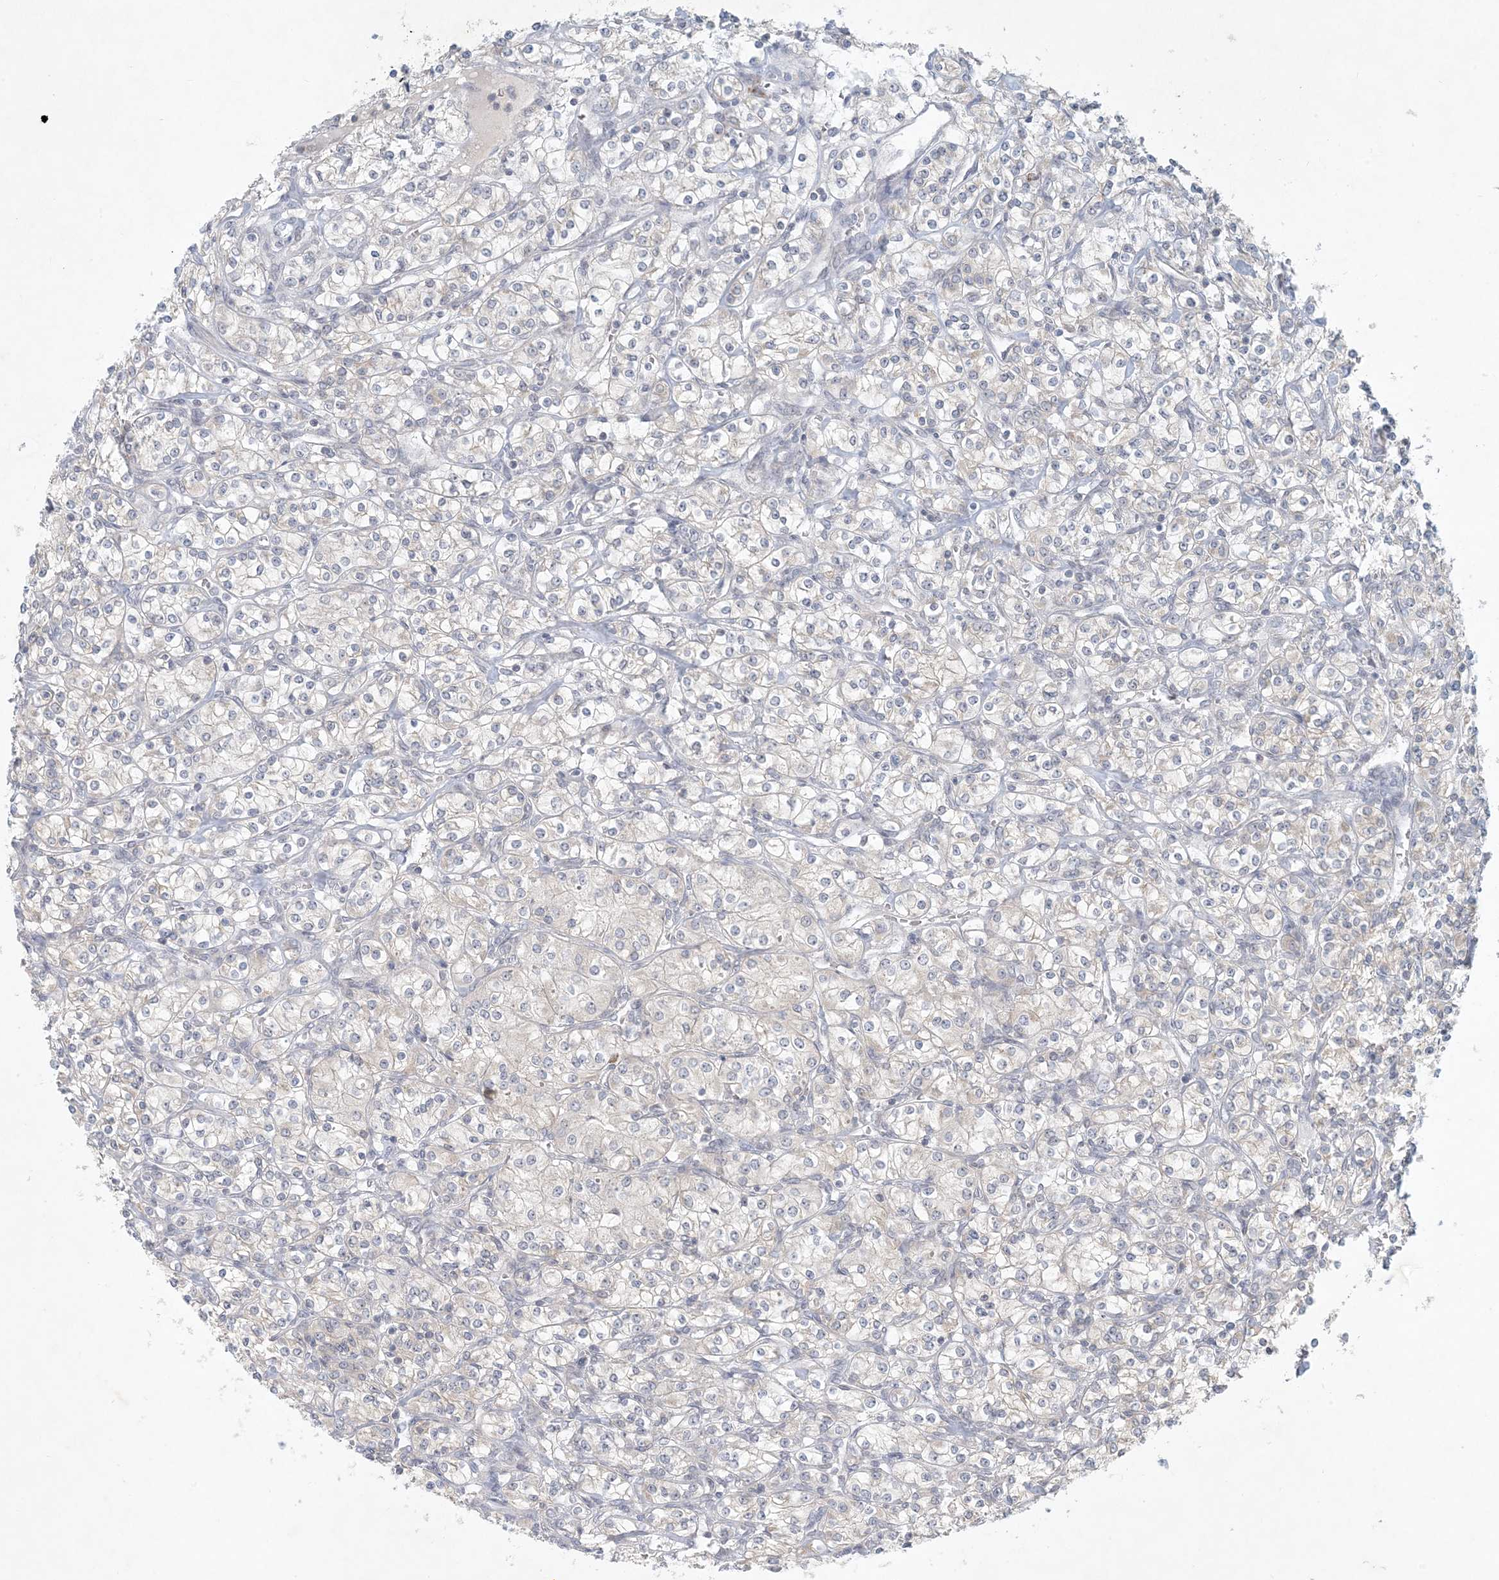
{"staining": {"intensity": "negative", "quantity": "none", "location": "none"}, "tissue": "renal cancer", "cell_type": "Tumor cells", "image_type": "cancer", "snomed": [{"axis": "morphology", "description": "Adenocarcinoma, NOS"}, {"axis": "topography", "description": "Kidney"}], "caption": "DAB immunohistochemical staining of renal cancer (adenocarcinoma) shows no significant staining in tumor cells.", "gene": "OBI1", "patient": {"sex": "male", "age": 77}}